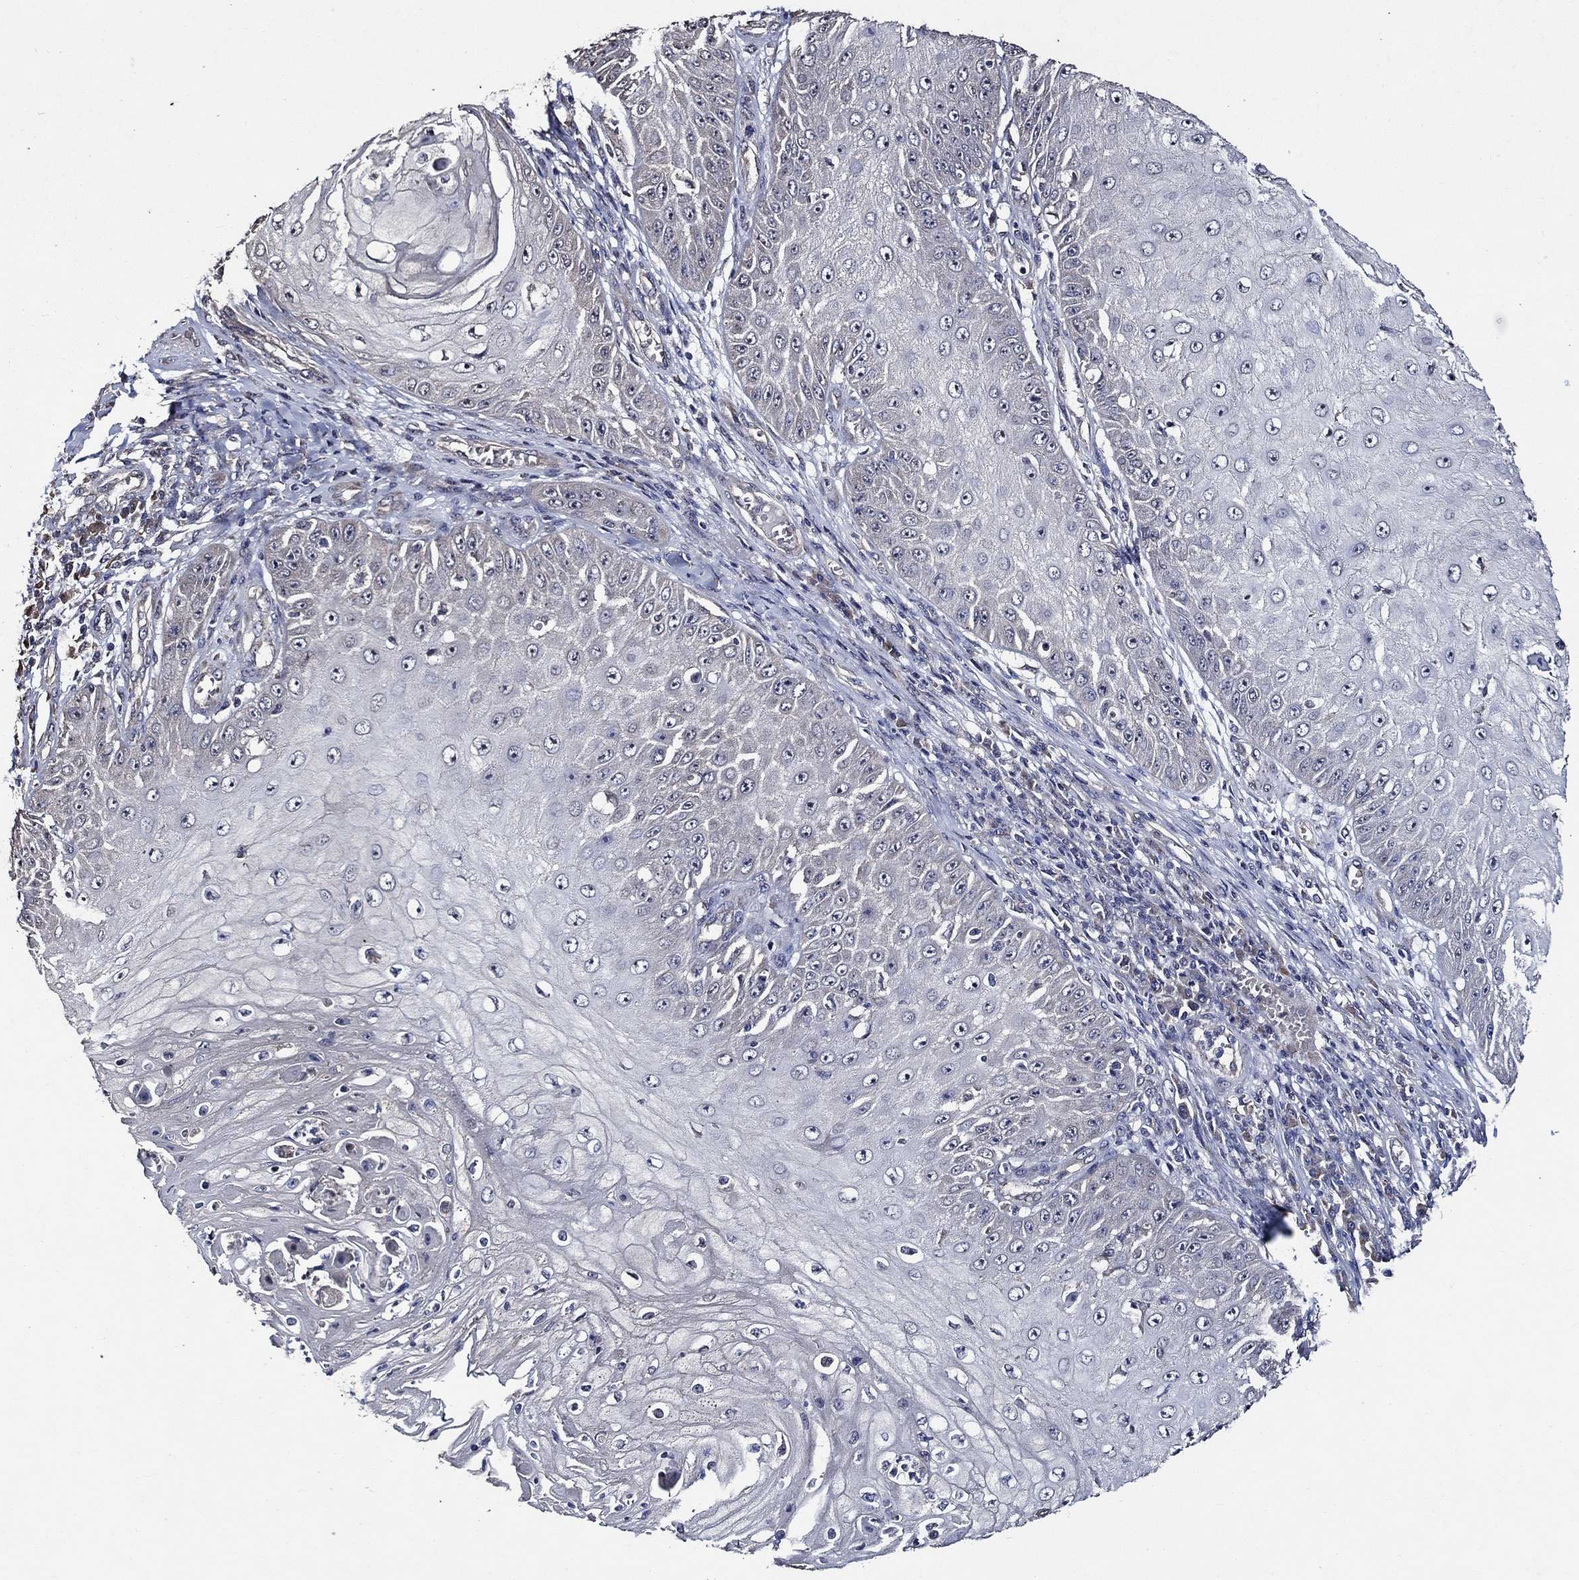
{"staining": {"intensity": "negative", "quantity": "none", "location": "none"}, "tissue": "skin cancer", "cell_type": "Tumor cells", "image_type": "cancer", "snomed": [{"axis": "morphology", "description": "Squamous cell carcinoma, NOS"}, {"axis": "topography", "description": "Skin"}], "caption": "Skin cancer (squamous cell carcinoma) was stained to show a protein in brown. There is no significant positivity in tumor cells. (DAB (3,3'-diaminobenzidine) immunohistochemistry, high magnification).", "gene": "HAP1", "patient": {"sex": "male", "age": 70}}